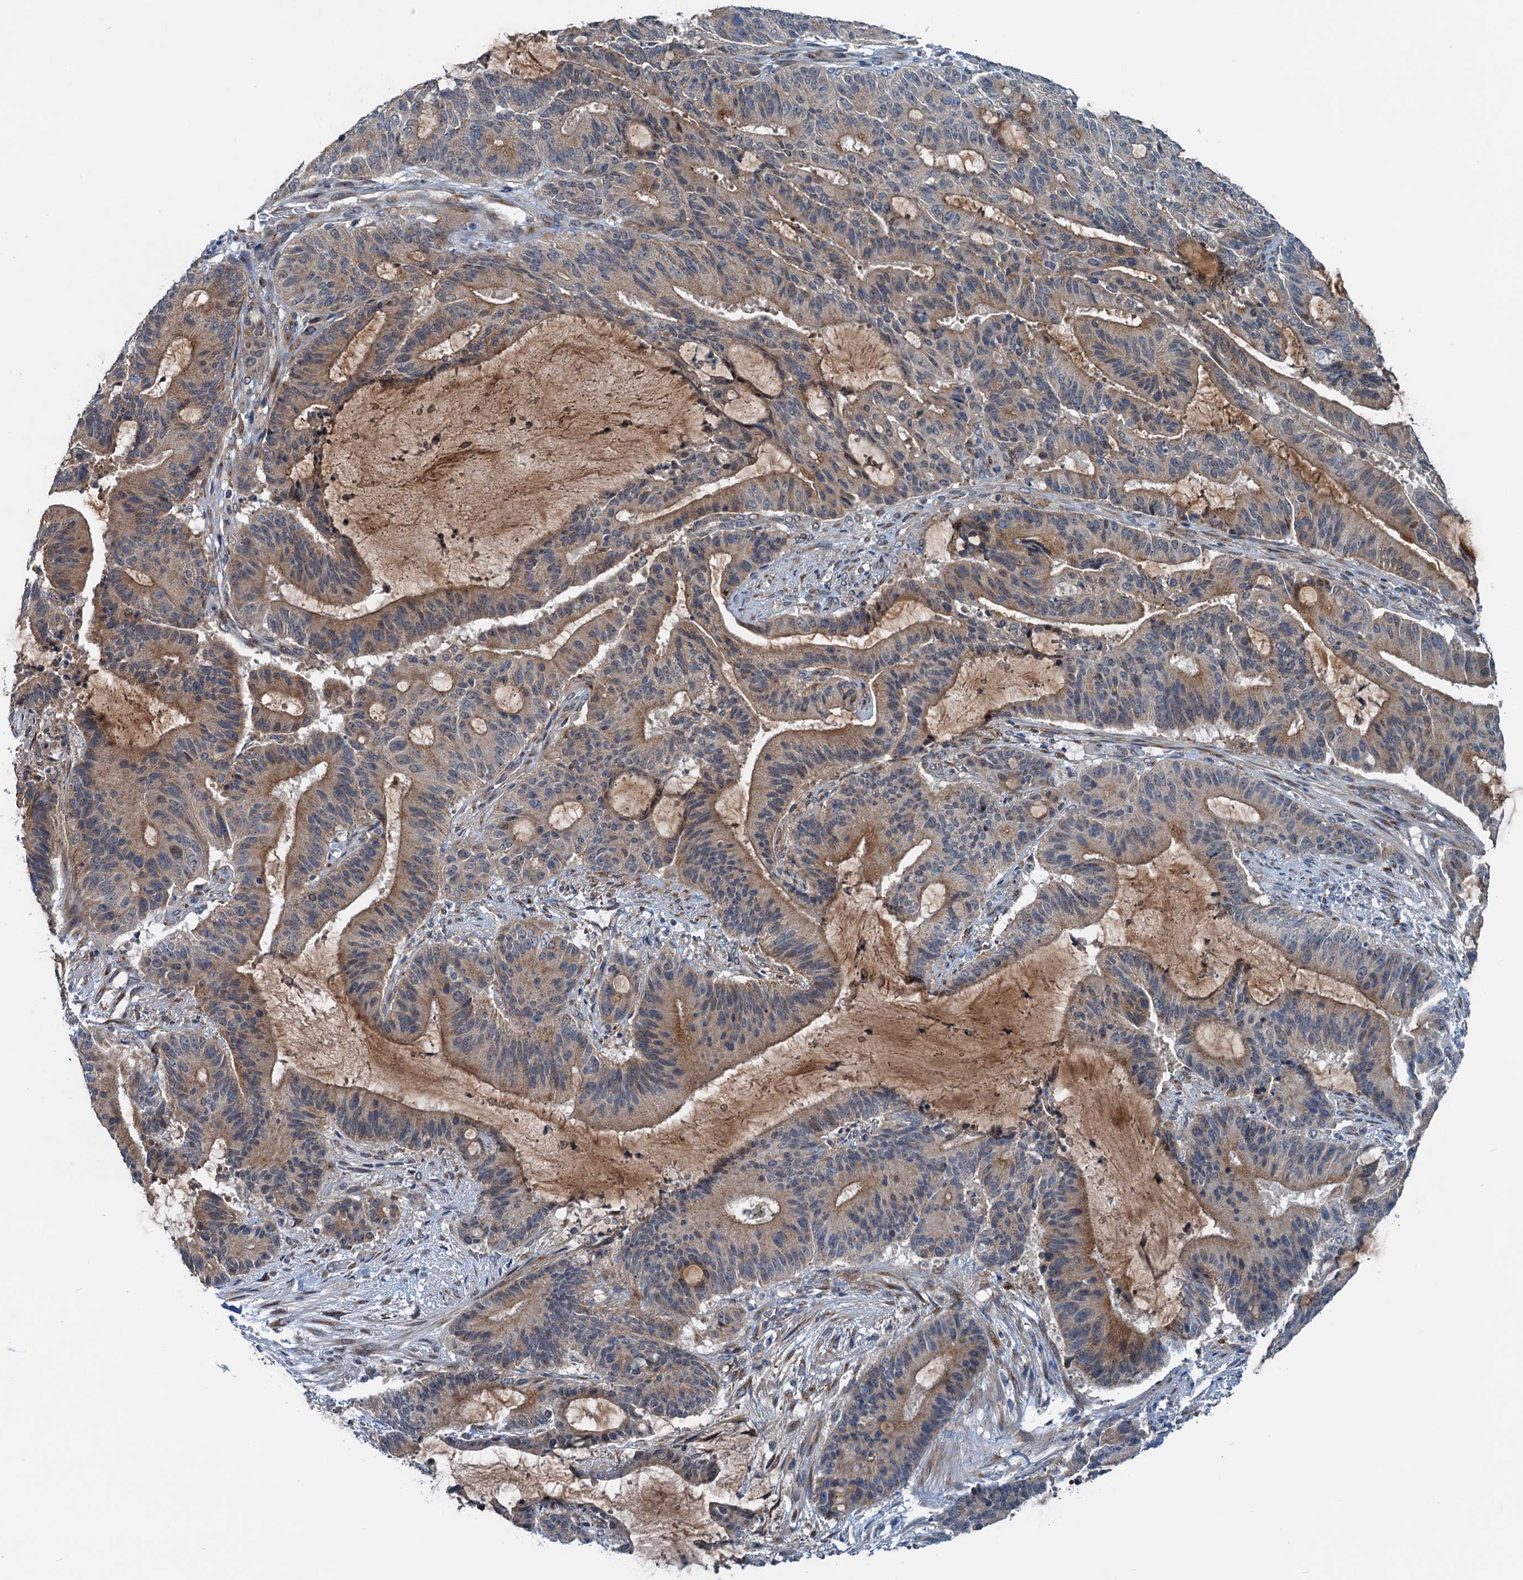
{"staining": {"intensity": "moderate", "quantity": "25%-75%", "location": "cytoplasmic/membranous"}, "tissue": "liver cancer", "cell_type": "Tumor cells", "image_type": "cancer", "snomed": [{"axis": "morphology", "description": "Normal tissue, NOS"}, {"axis": "morphology", "description": "Cholangiocarcinoma"}, {"axis": "topography", "description": "Liver"}, {"axis": "topography", "description": "Peripheral nerve tissue"}], "caption": "IHC (DAB (3,3'-diaminobenzidine)) staining of human liver cancer displays moderate cytoplasmic/membranous protein positivity in approximately 25%-75% of tumor cells.", "gene": "DYNC2I2", "patient": {"sex": "female", "age": 73}}